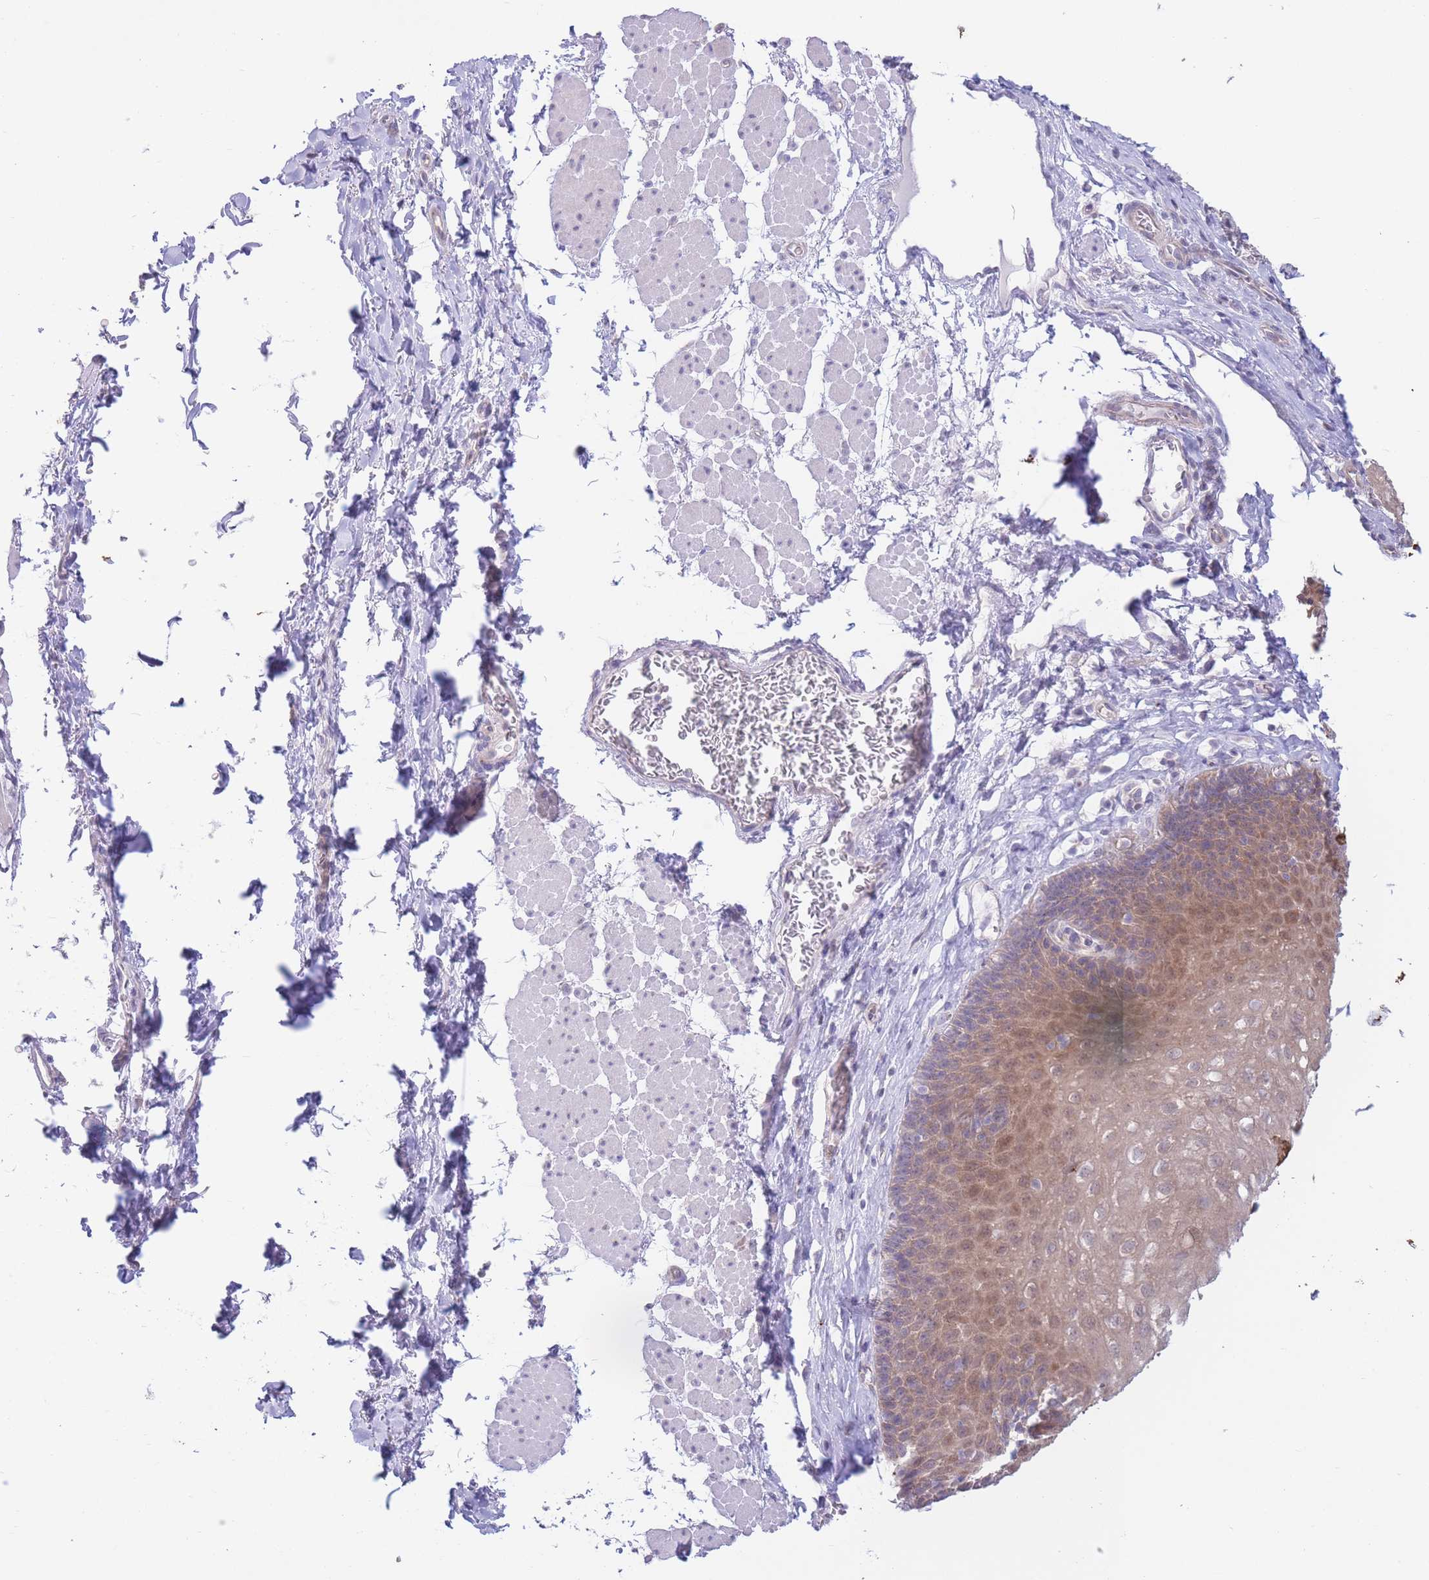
{"staining": {"intensity": "moderate", "quantity": "25%-75%", "location": "cytoplasmic/membranous,nuclear"}, "tissue": "esophagus", "cell_type": "Squamous epithelial cells", "image_type": "normal", "snomed": [{"axis": "morphology", "description": "Normal tissue, NOS"}, {"axis": "topography", "description": "Esophagus"}], "caption": "A histopathology image showing moderate cytoplasmic/membranous,nuclear positivity in about 25%-75% of squamous epithelial cells in normal esophagus, as visualized by brown immunohistochemical staining.", "gene": "ALS2CL", "patient": {"sex": "female", "age": 66}}